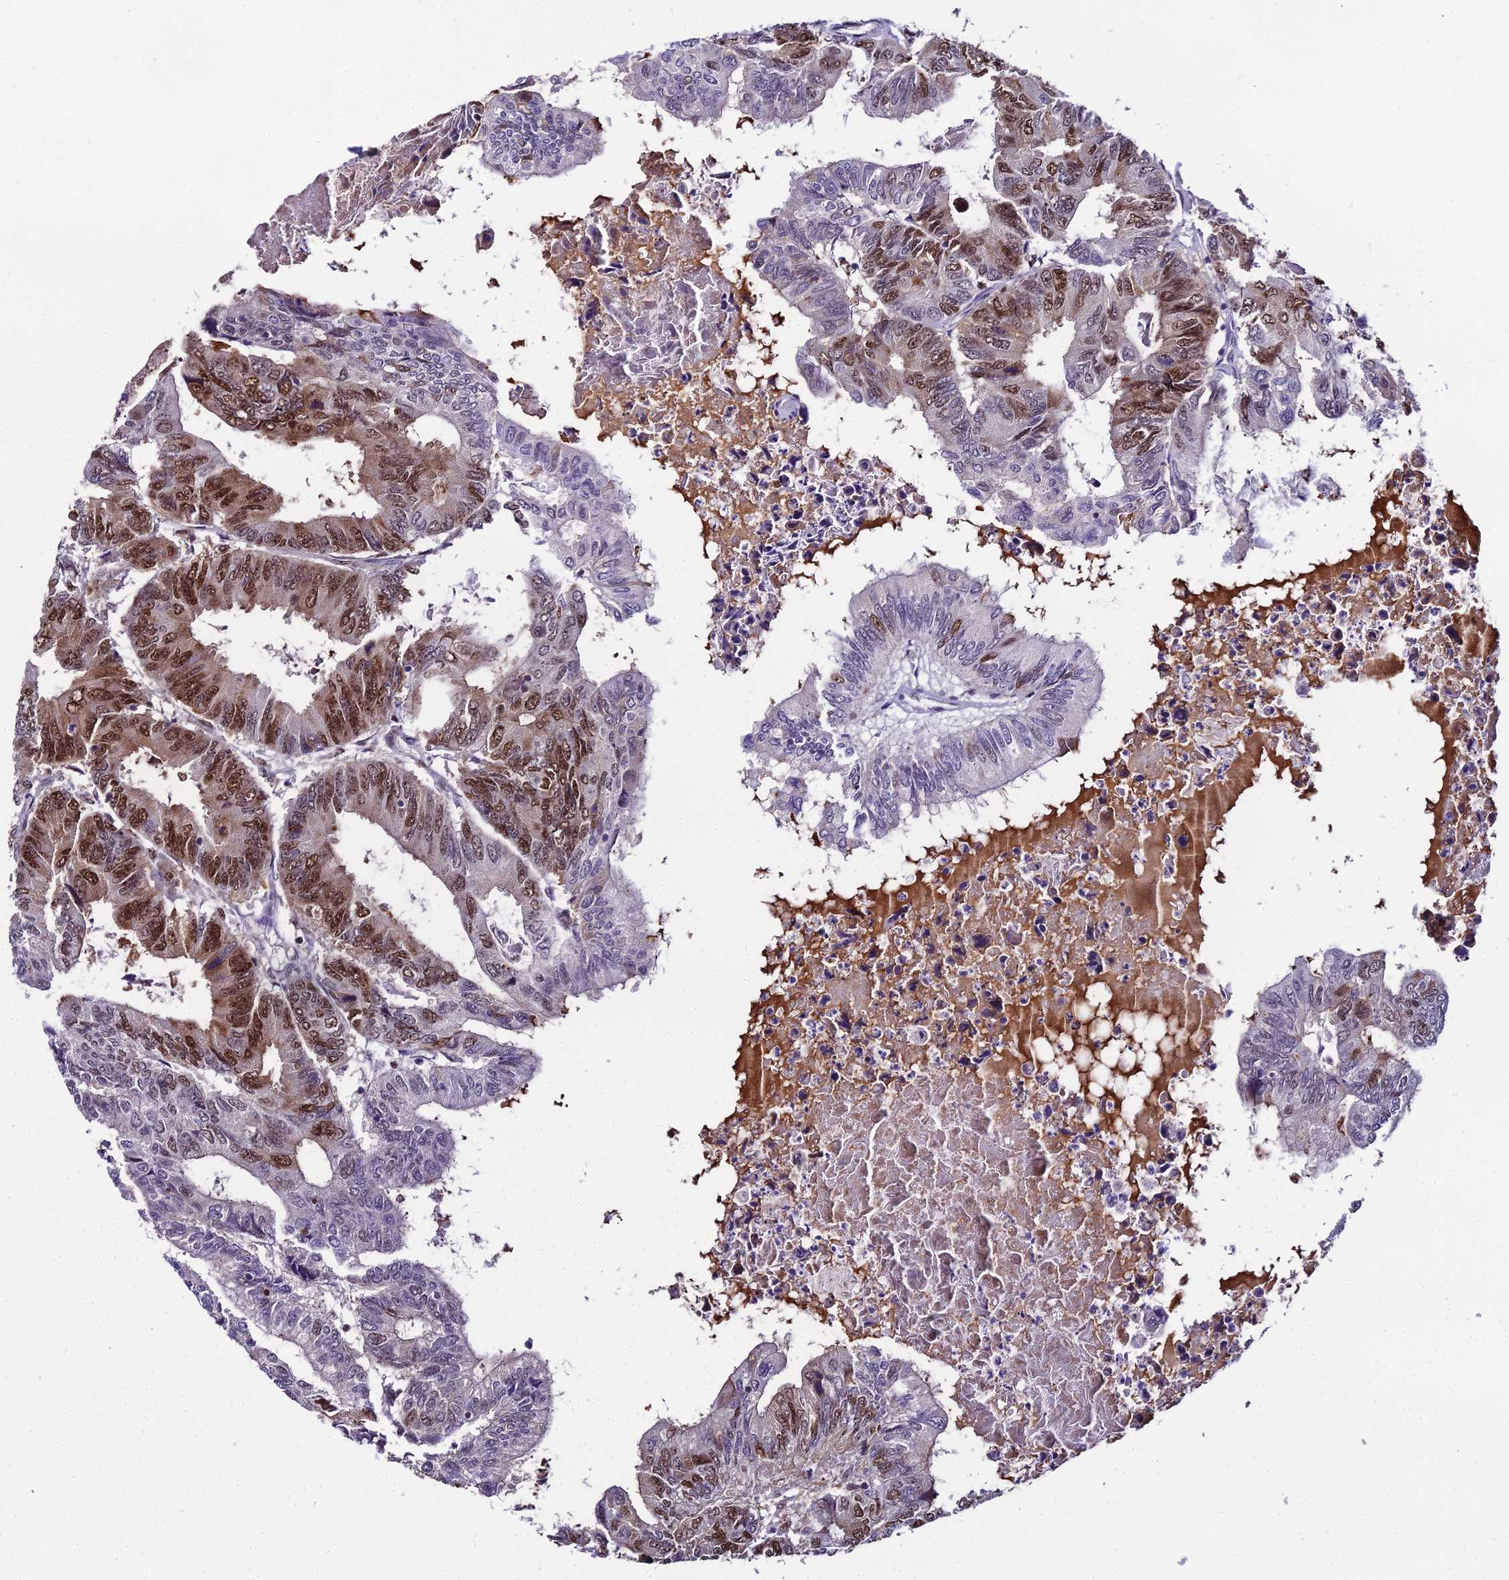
{"staining": {"intensity": "moderate", "quantity": "25%-75%", "location": "nuclear"}, "tissue": "colorectal cancer", "cell_type": "Tumor cells", "image_type": "cancer", "snomed": [{"axis": "morphology", "description": "Adenocarcinoma, NOS"}, {"axis": "topography", "description": "Colon"}], "caption": "Brown immunohistochemical staining in human colorectal cancer (adenocarcinoma) demonstrates moderate nuclear positivity in about 25%-75% of tumor cells.", "gene": "TRIML2", "patient": {"sex": "male", "age": 85}}